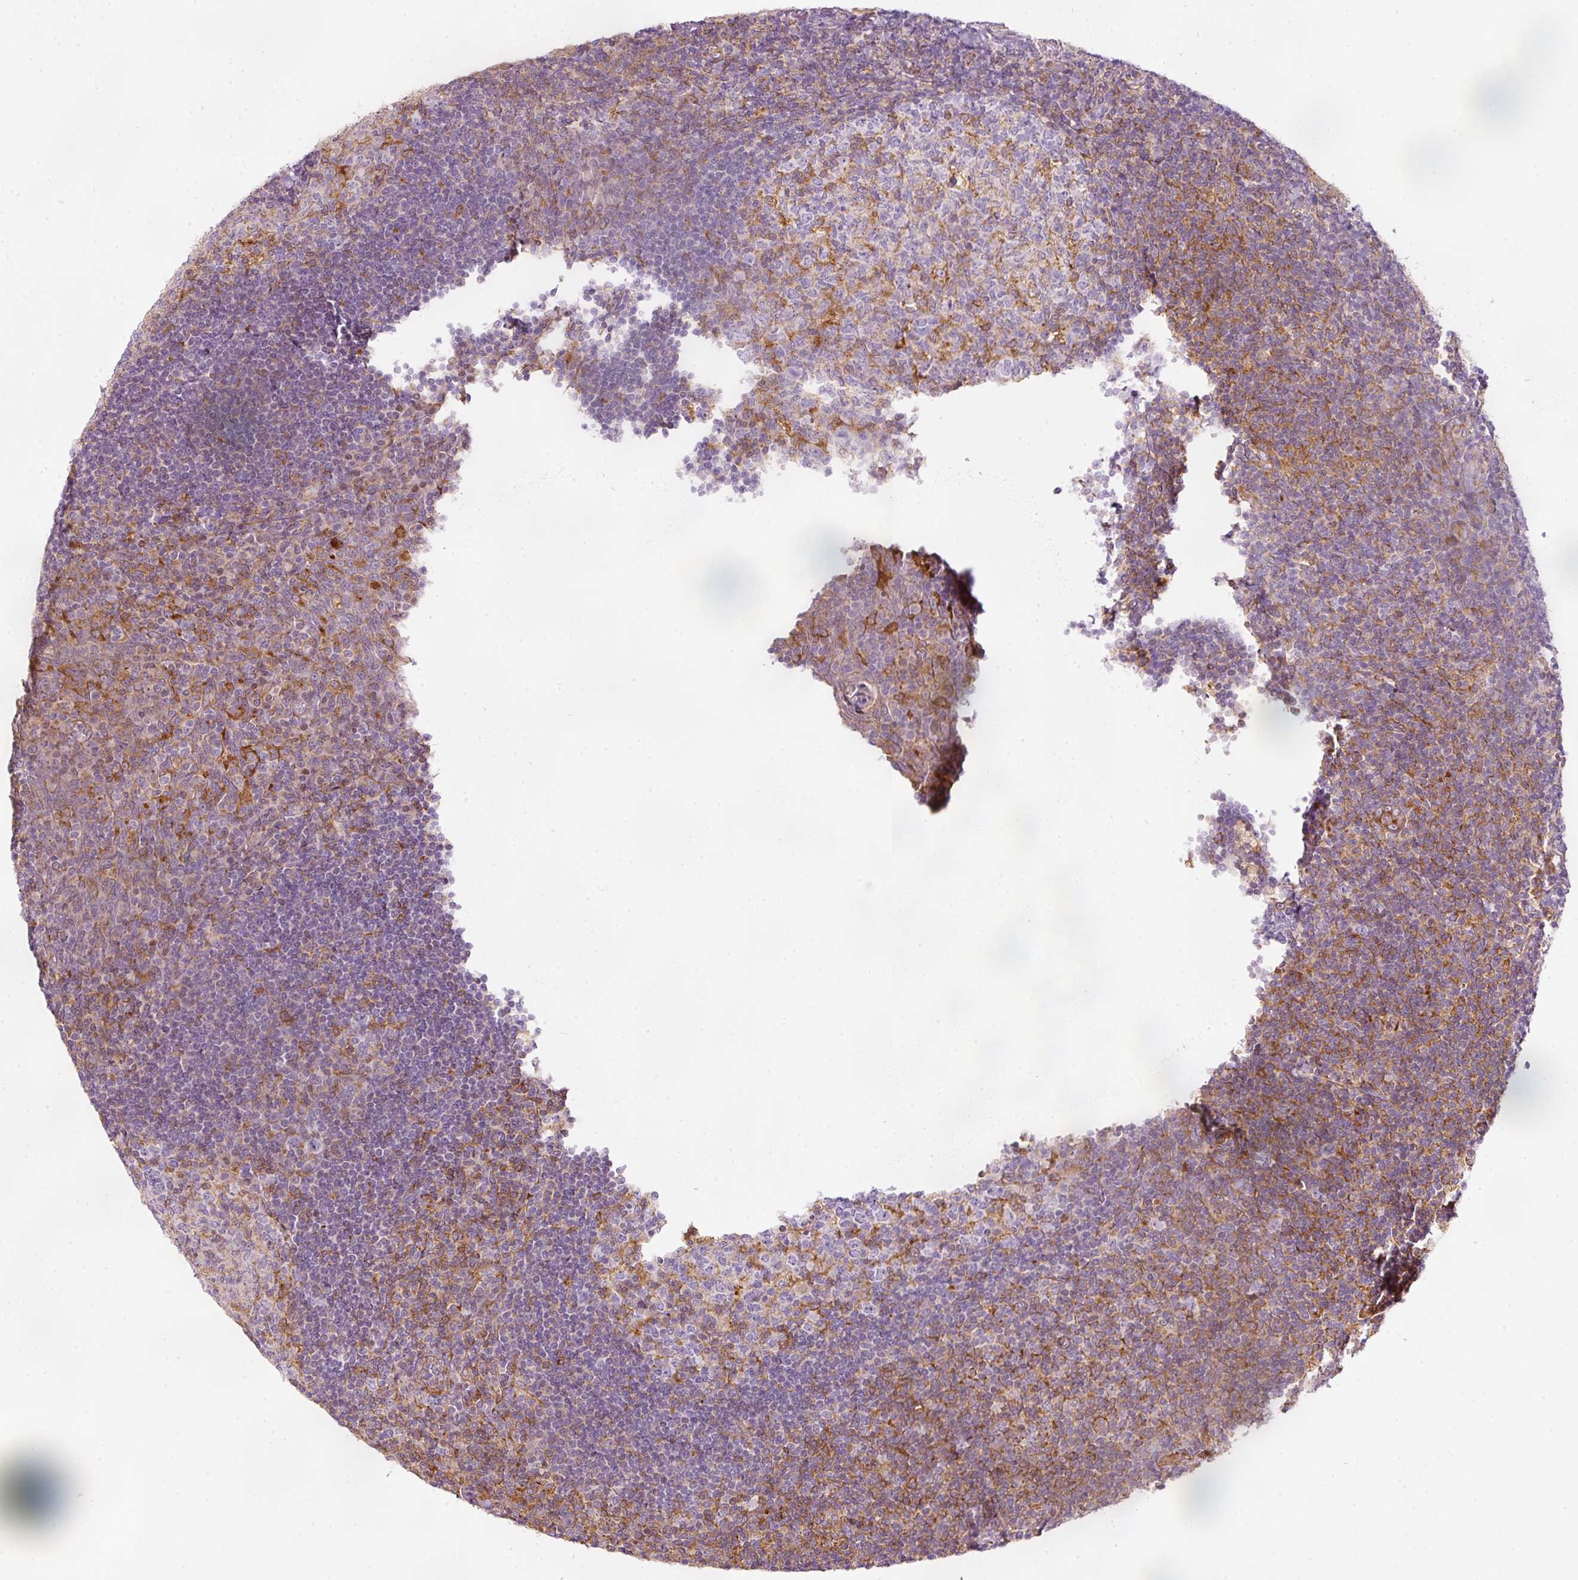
{"staining": {"intensity": "moderate", "quantity": "<25%", "location": "cytoplasmic/membranous"}, "tissue": "tonsil", "cell_type": "Germinal center cells", "image_type": "normal", "snomed": [{"axis": "morphology", "description": "Normal tissue, NOS"}, {"axis": "topography", "description": "Tonsil"}], "caption": "Germinal center cells show moderate cytoplasmic/membranous expression in about <25% of cells in unremarkable tonsil.", "gene": "SCNM1", "patient": {"sex": "male", "age": 17}}